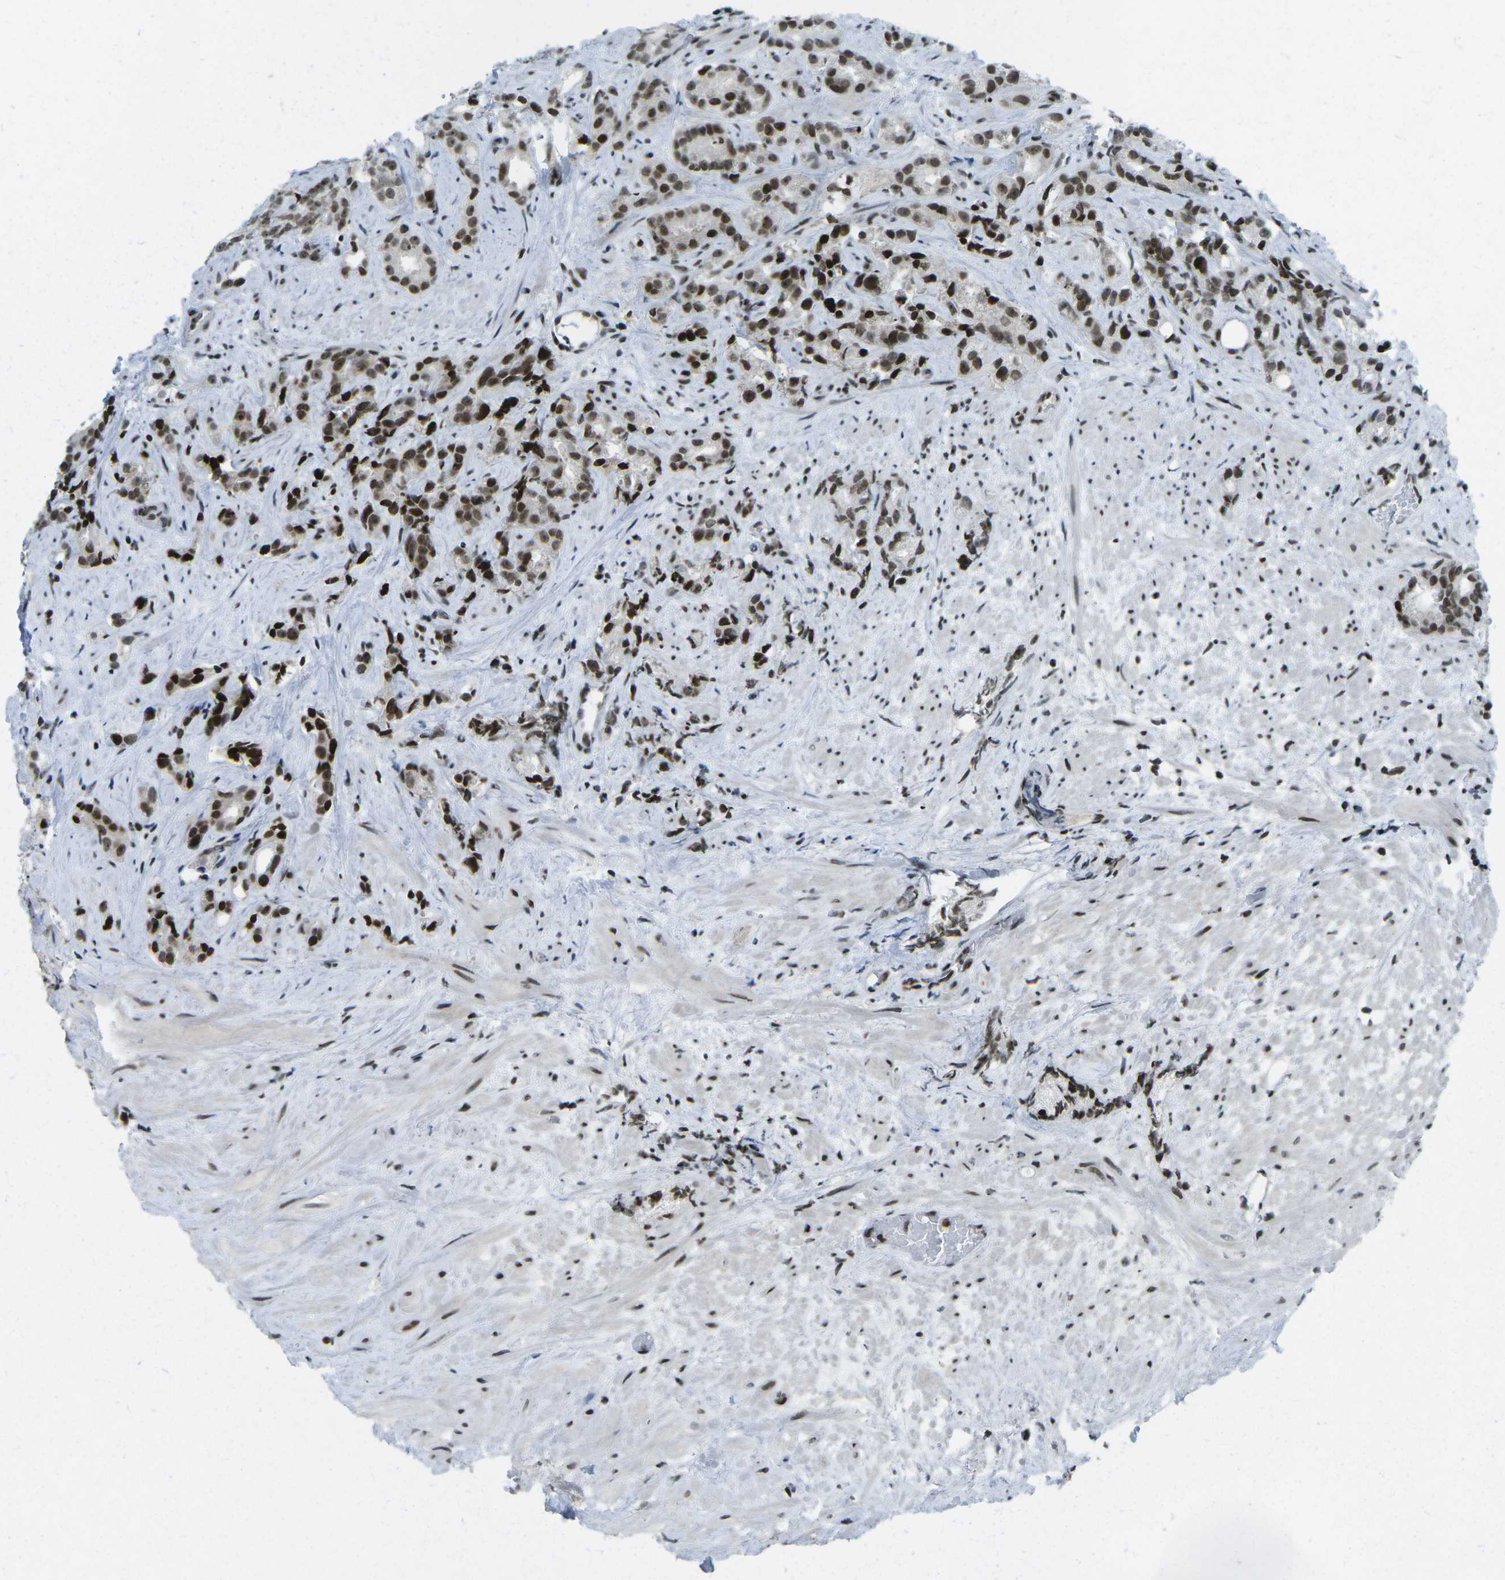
{"staining": {"intensity": "strong", "quantity": ">75%", "location": "nuclear"}, "tissue": "prostate cancer", "cell_type": "Tumor cells", "image_type": "cancer", "snomed": [{"axis": "morphology", "description": "Adenocarcinoma, Low grade"}, {"axis": "topography", "description": "Prostate"}], "caption": "IHC image of neoplastic tissue: prostate low-grade adenocarcinoma stained using immunohistochemistry (IHC) shows high levels of strong protein expression localized specifically in the nuclear of tumor cells, appearing as a nuclear brown color.", "gene": "EME1", "patient": {"sex": "male", "age": 89}}